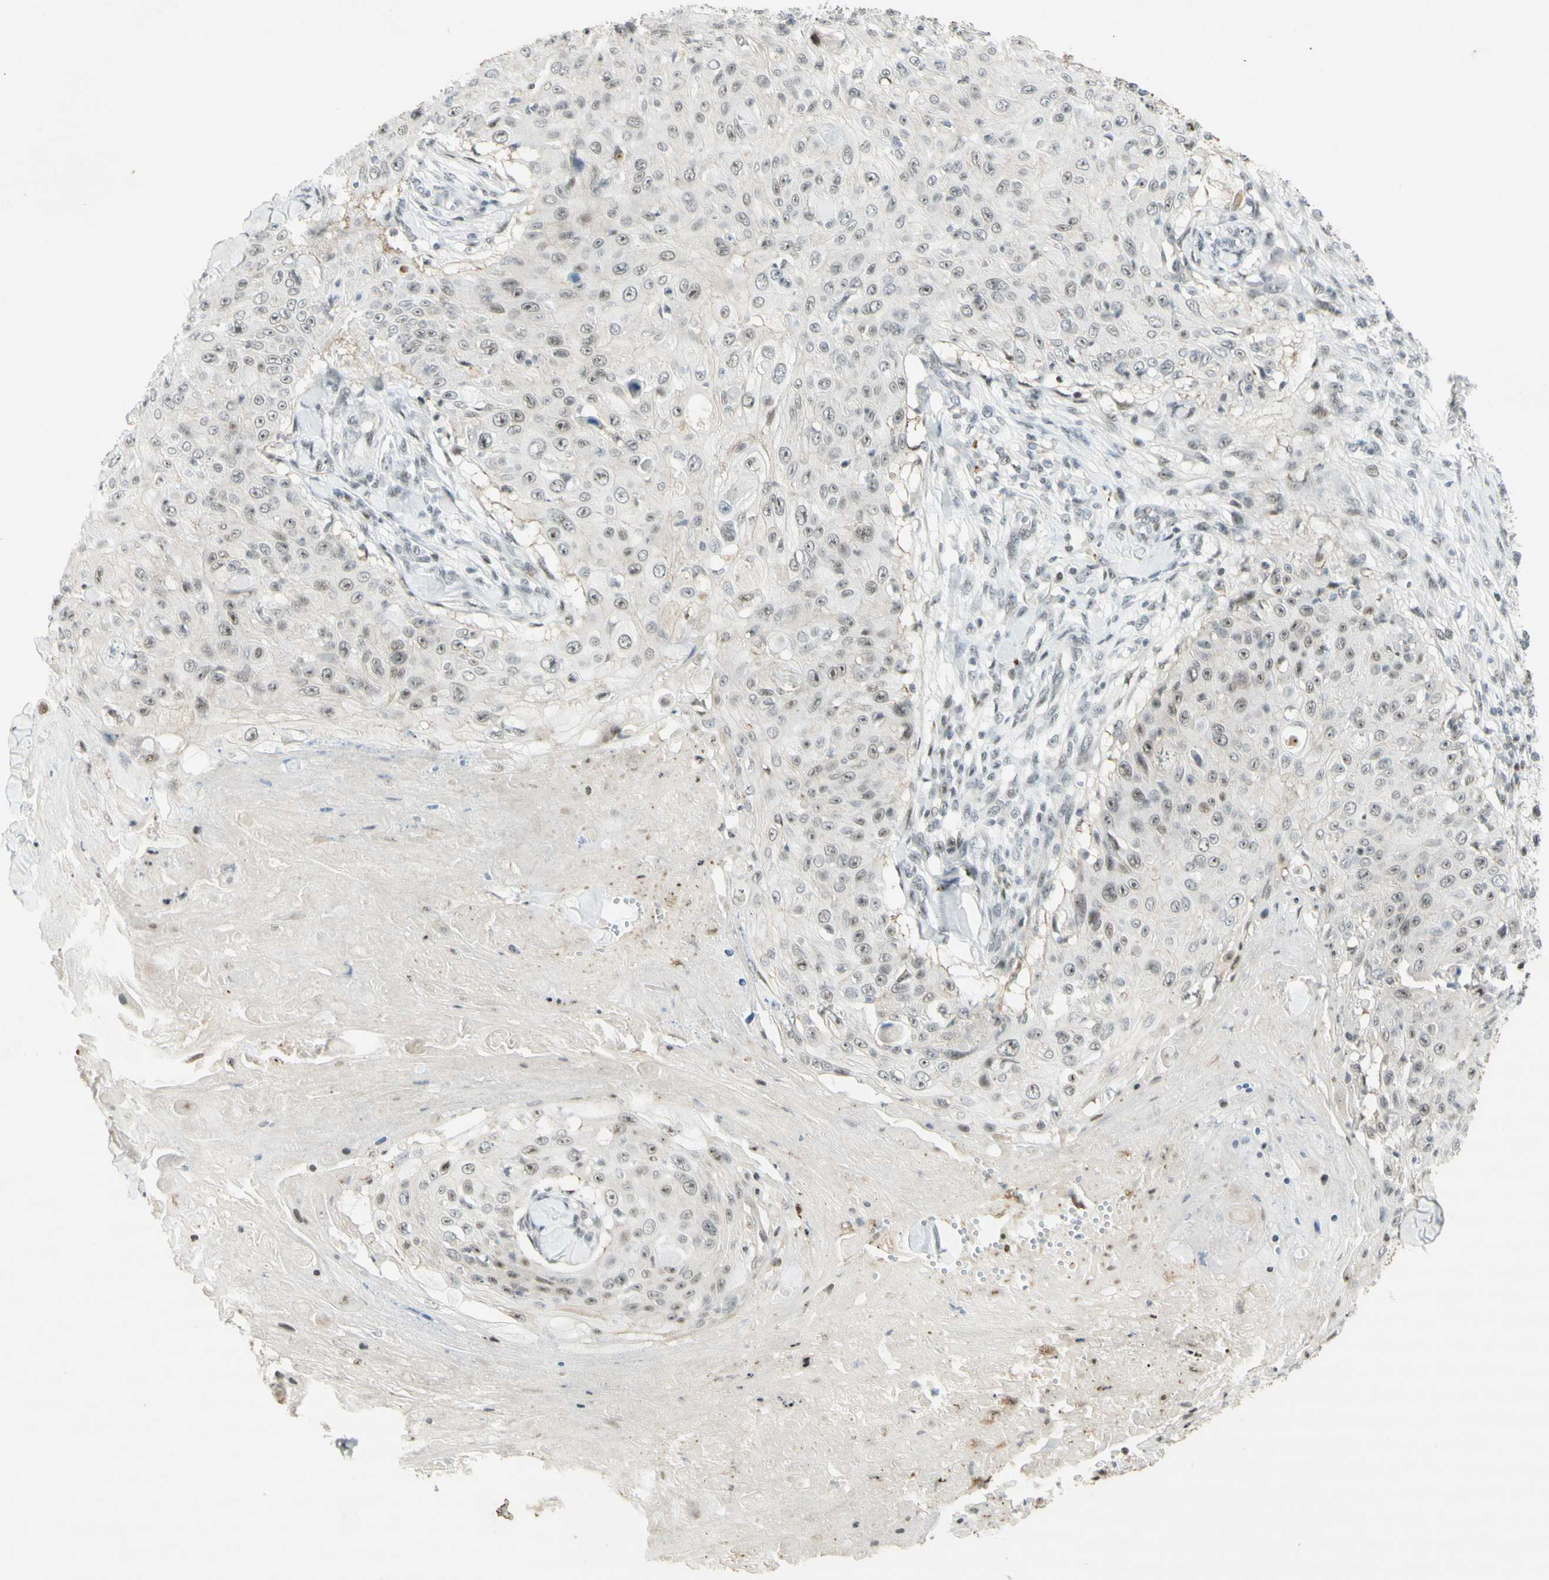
{"staining": {"intensity": "moderate", "quantity": "25%-75%", "location": "nuclear"}, "tissue": "skin cancer", "cell_type": "Tumor cells", "image_type": "cancer", "snomed": [{"axis": "morphology", "description": "Squamous cell carcinoma, NOS"}, {"axis": "topography", "description": "Skin"}], "caption": "Skin cancer (squamous cell carcinoma) stained for a protein (brown) shows moderate nuclear positive staining in about 25%-75% of tumor cells.", "gene": "IRF1", "patient": {"sex": "male", "age": 86}}